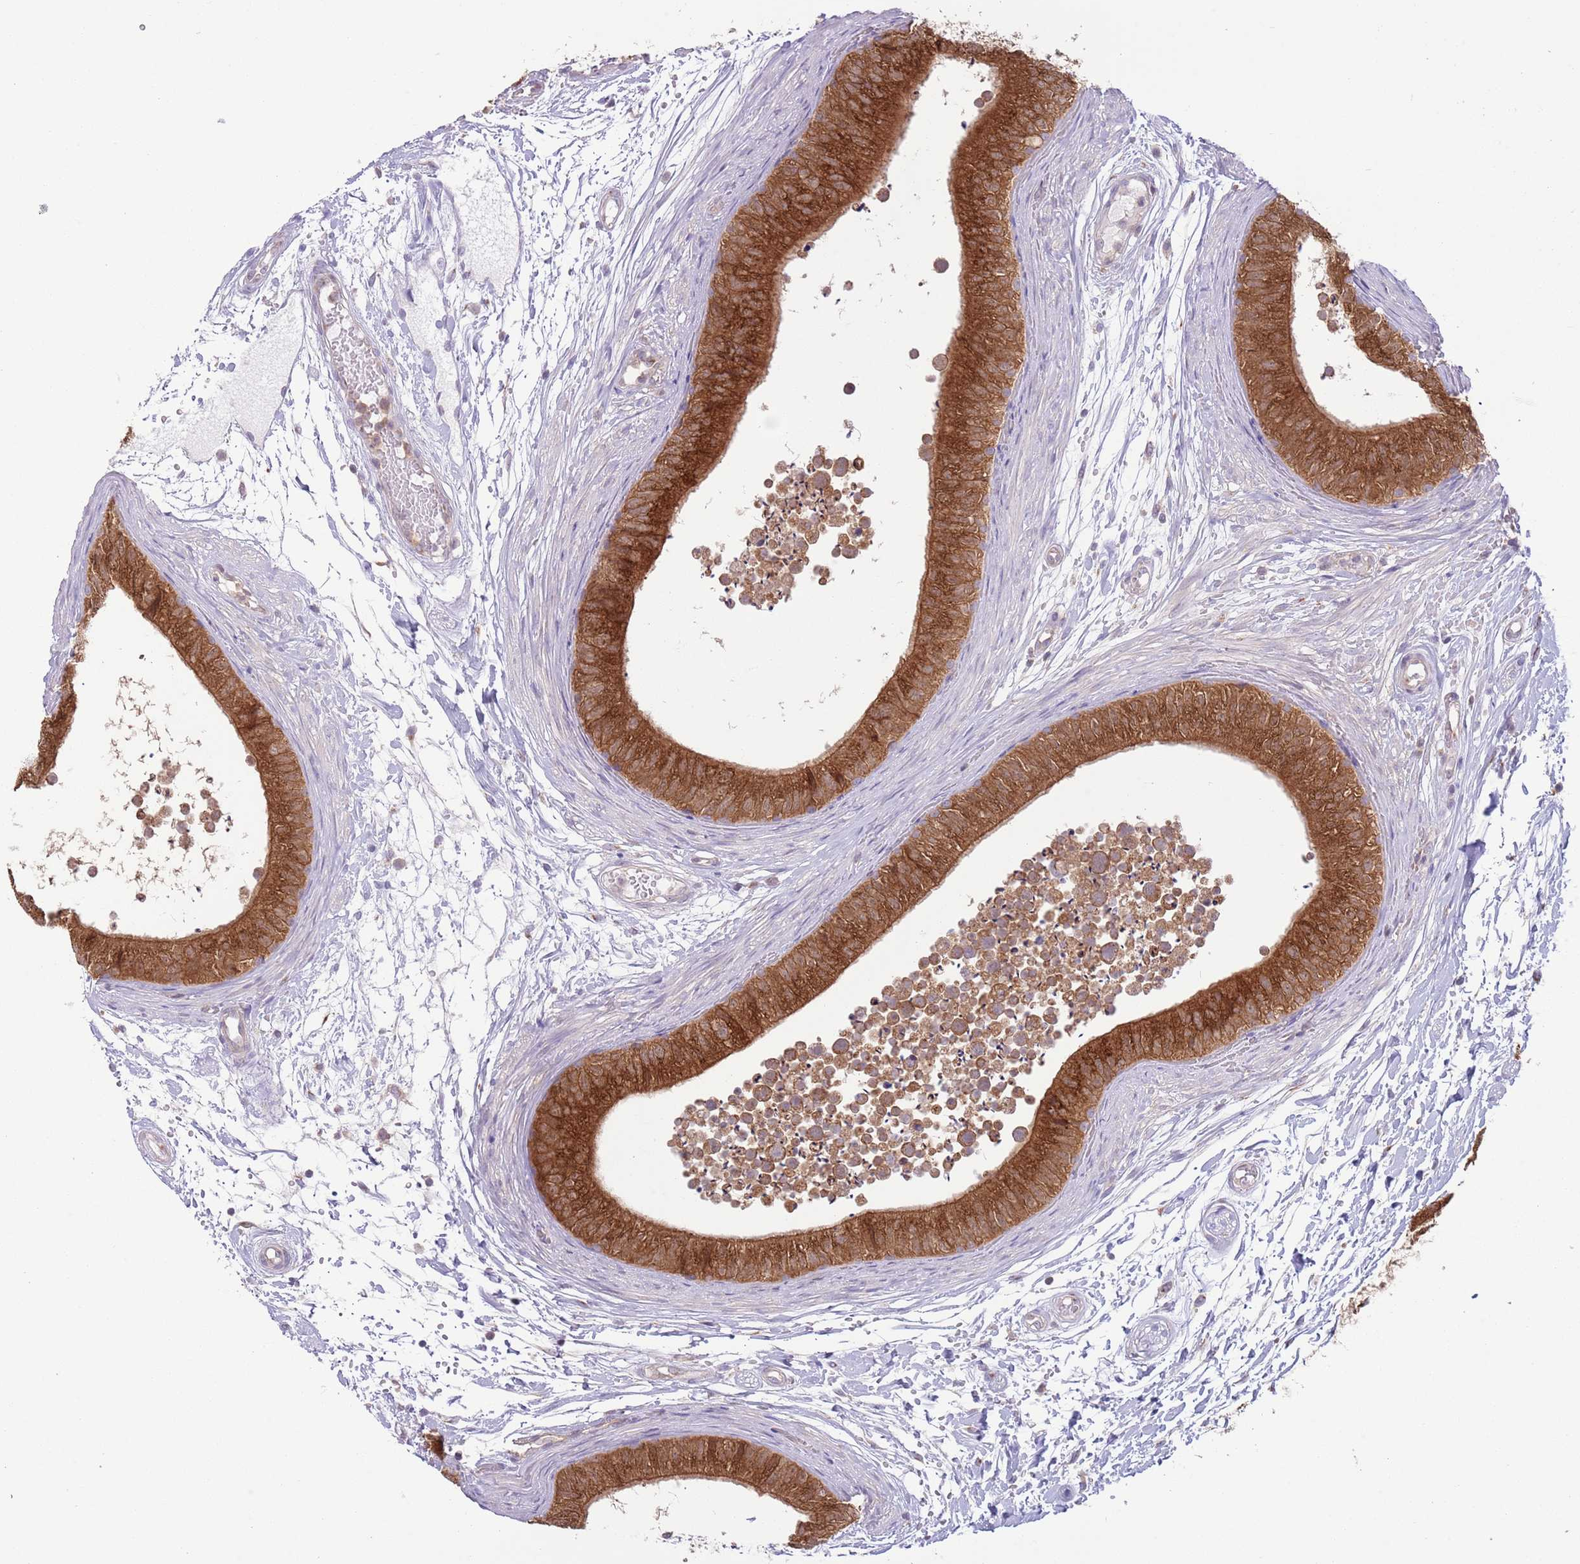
{"staining": {"intensity": "strong", "quantity": ">75%", "location": "cytoplasmic/membranous"}, "tissue": "epididymis", "cell_type": "Glandular cells", "image_type": "normal", "snomed": [{"axis": "morphology", "description": "Normal tissue, NOS"}, {"axis": "topography", "description": "Epididymis"}], "caption": "A high-resolution image shows immunohistochemistry (IHC) staining of normal epididymis, which demonstrates strong cytoplasmic/membranous staining in about >75% of glandular cells.", "gene": "COPE", "patient": {"sex": "male", "age": 15}}